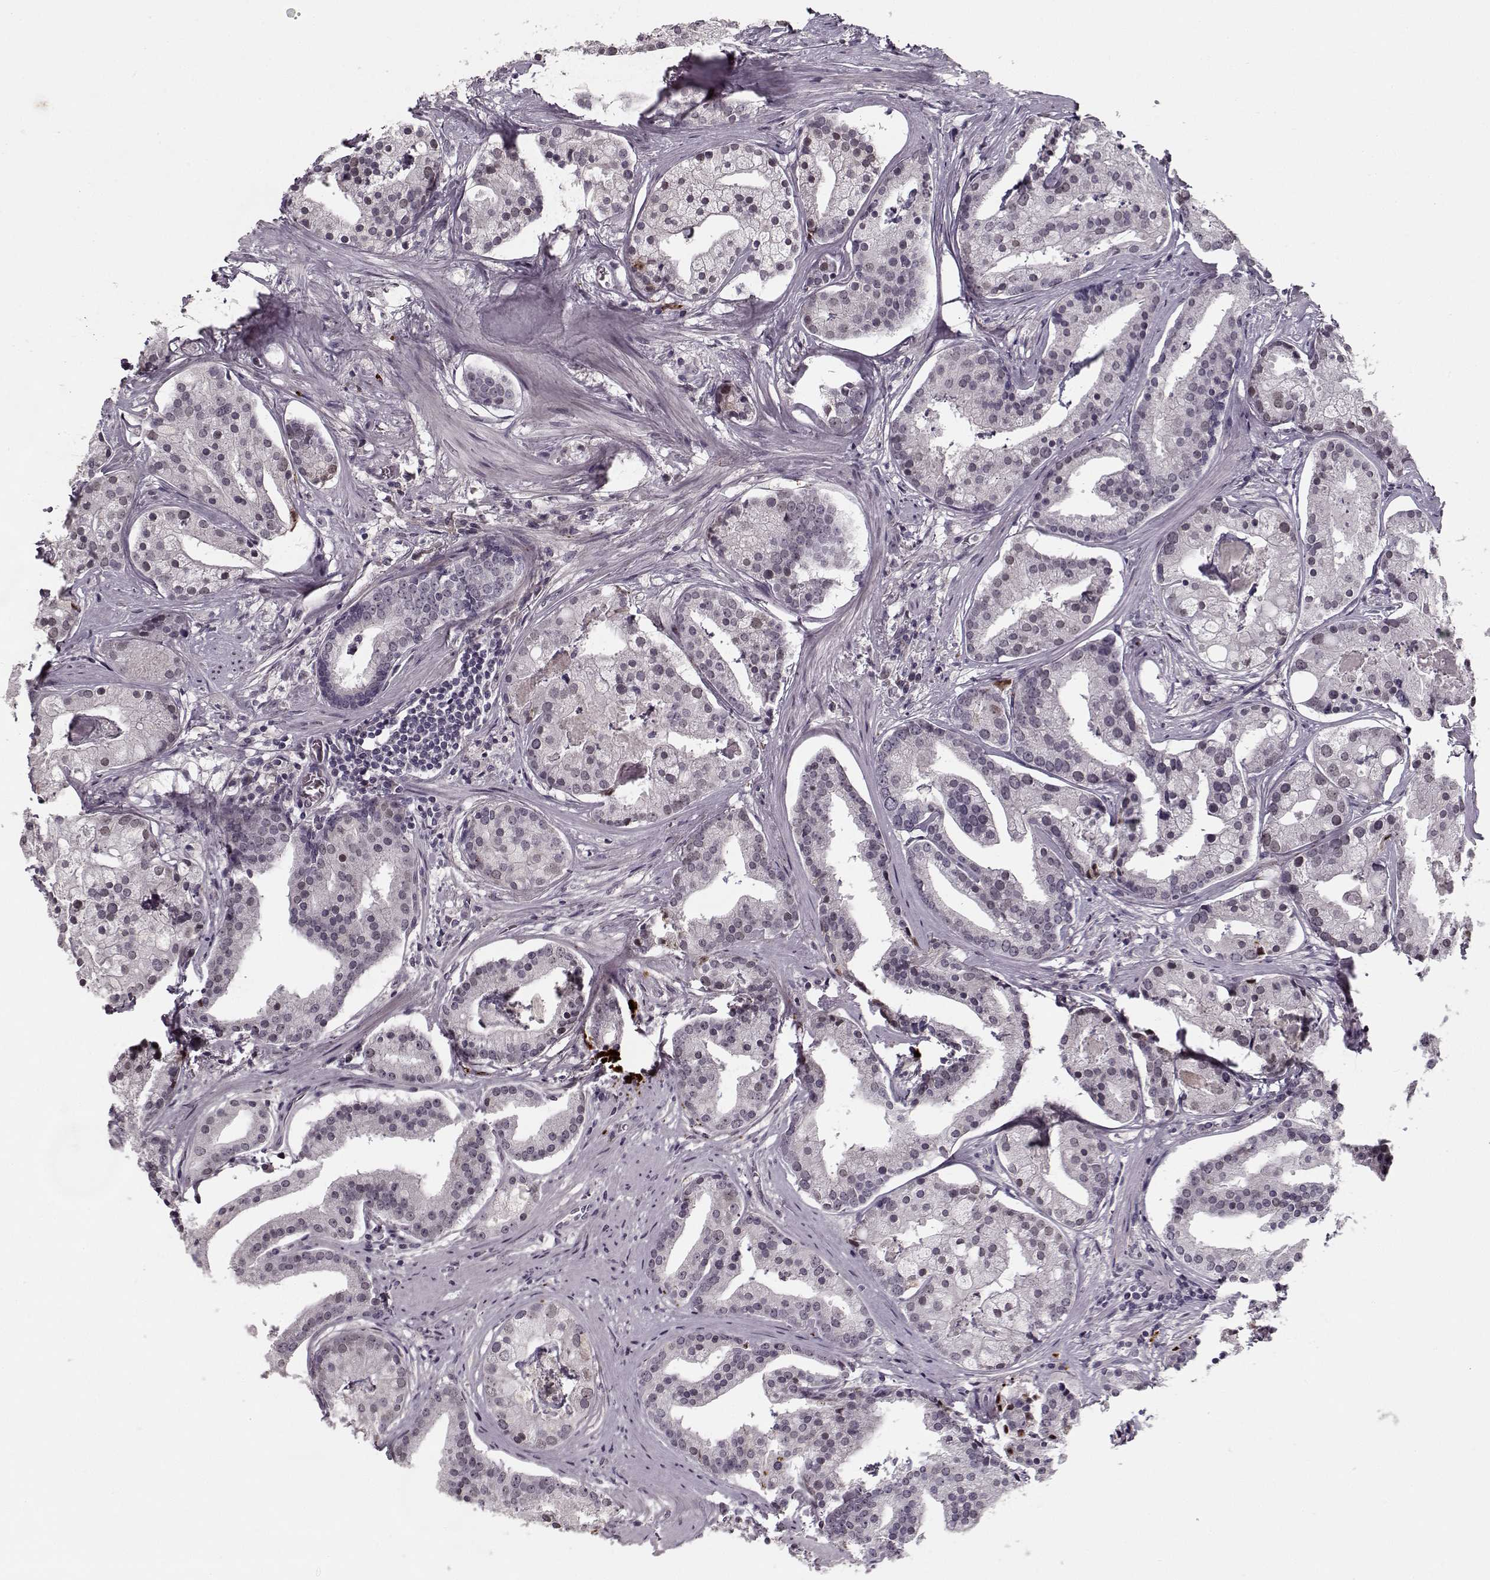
{"staining": {"intensity": "negative", "quantity": "none", "location": "none"}, "tissue": "prostate cancer", "cell_type": "Tumor cells", "image_type": "cancer", "snomed": [{"axis": "morphology", "description": "Adenocarcinoma, NOS"}, {"axis": "topography", "description": "Prostate and seminal vesicle, NOS"}, {"axis": "topography", "description": "Prostate"}], "caption": "Immunohistochemical staining of human adenocarcinoma (prostate) shows no significant staining in tumor cells.", "gene": "DNAI3", "patient": {"sex": "male", "age": 44}}